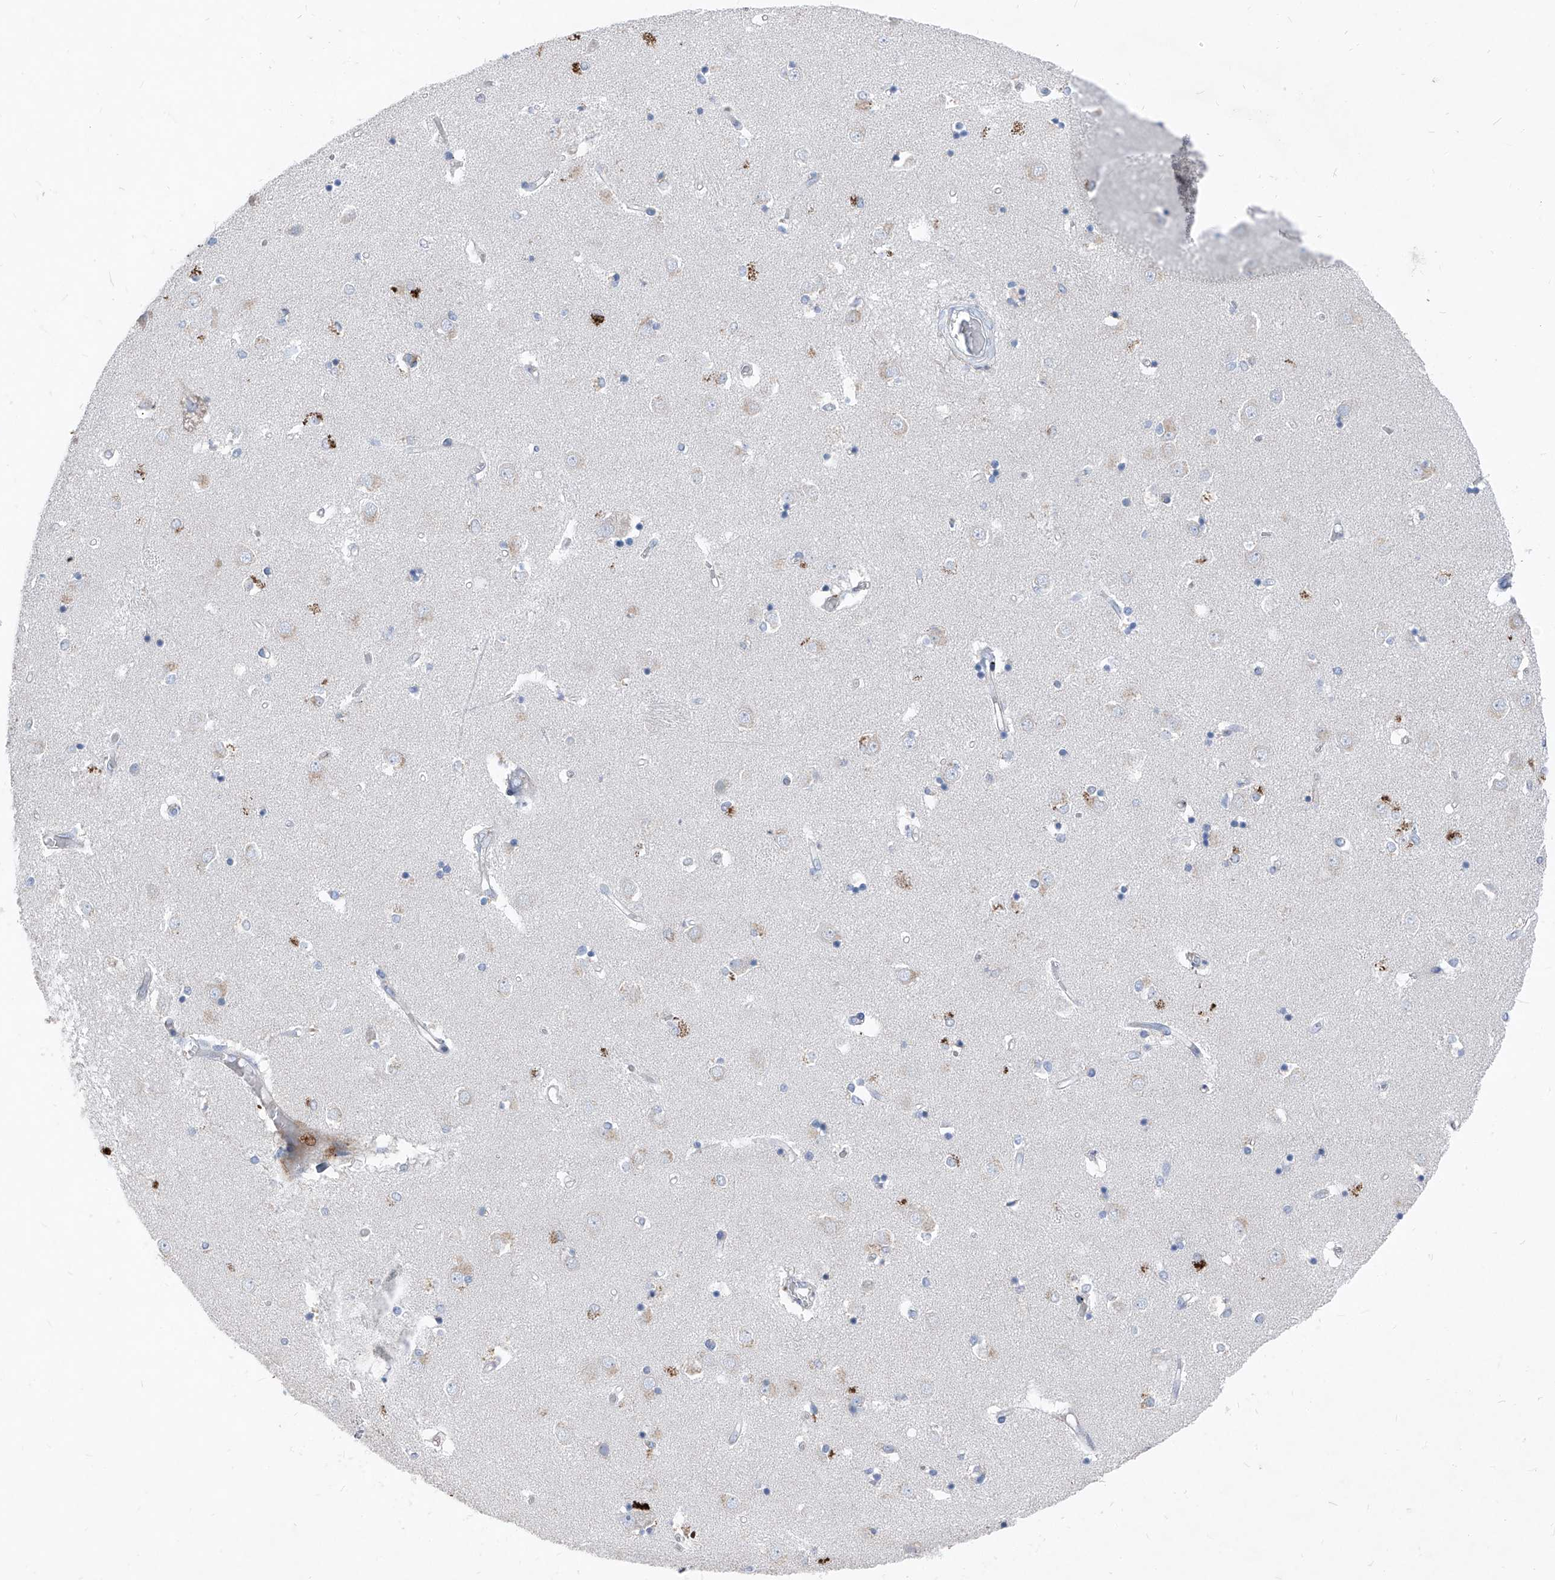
{"staining": {"intensity": "negative", "quantity": "none", "location": "none"}, "tissue": "caudate", "cell_type": "Glial cells", "image_type": "normal", "snomed": [{"axis": "morphology", "description": "Normal tissue, NOS"}, {"axis": "topography", "description": "Lateral ventricle wall"}], "caption": "This is an immunohistochemistry image of benign caudate. There is no staining in glial cells.", "gene": "IFI27", "patient": {"sex": "male", "age": 45}}